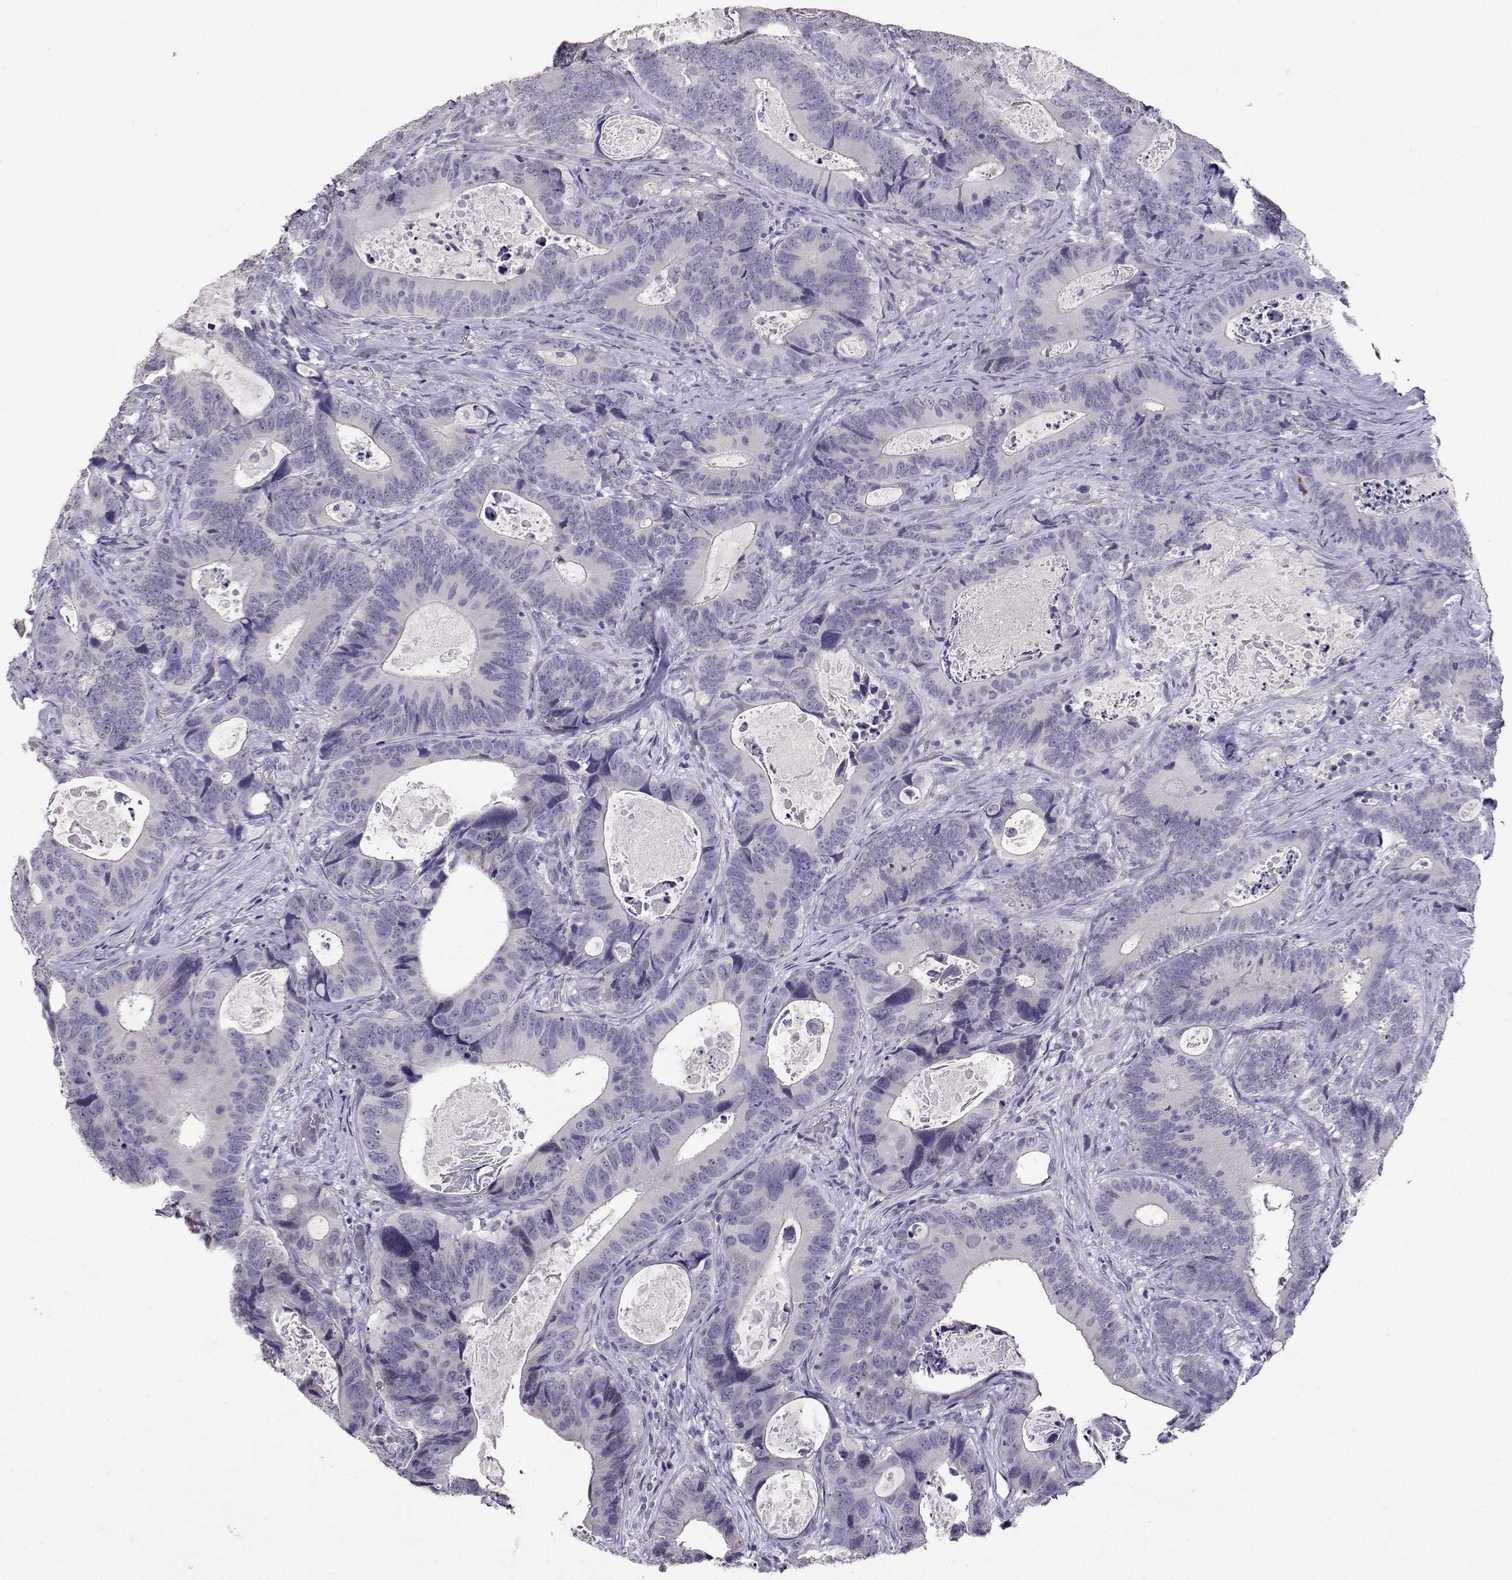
{"staining": {"intensity": "negative", "quantity": "none", "location": "none"}, "tissue": "colorectal cancer", "cell_type": "Tumor cells", "image_type": "cancer", "snomed": [{"axis": "morphology", "description": "Adenocarcinoma, NOS"}, {"axis": "topography", "description": "Colon"}], "caption": "The immunohistochemistry micrograph has no significant expression in tumor cells of colorectal adenocarcinoma tissue. (DAB IHC visualized using brightfield microscopy, high magnification).", "gene": "RHOXF2", "patient": {"sex": "female", "age": 82}}